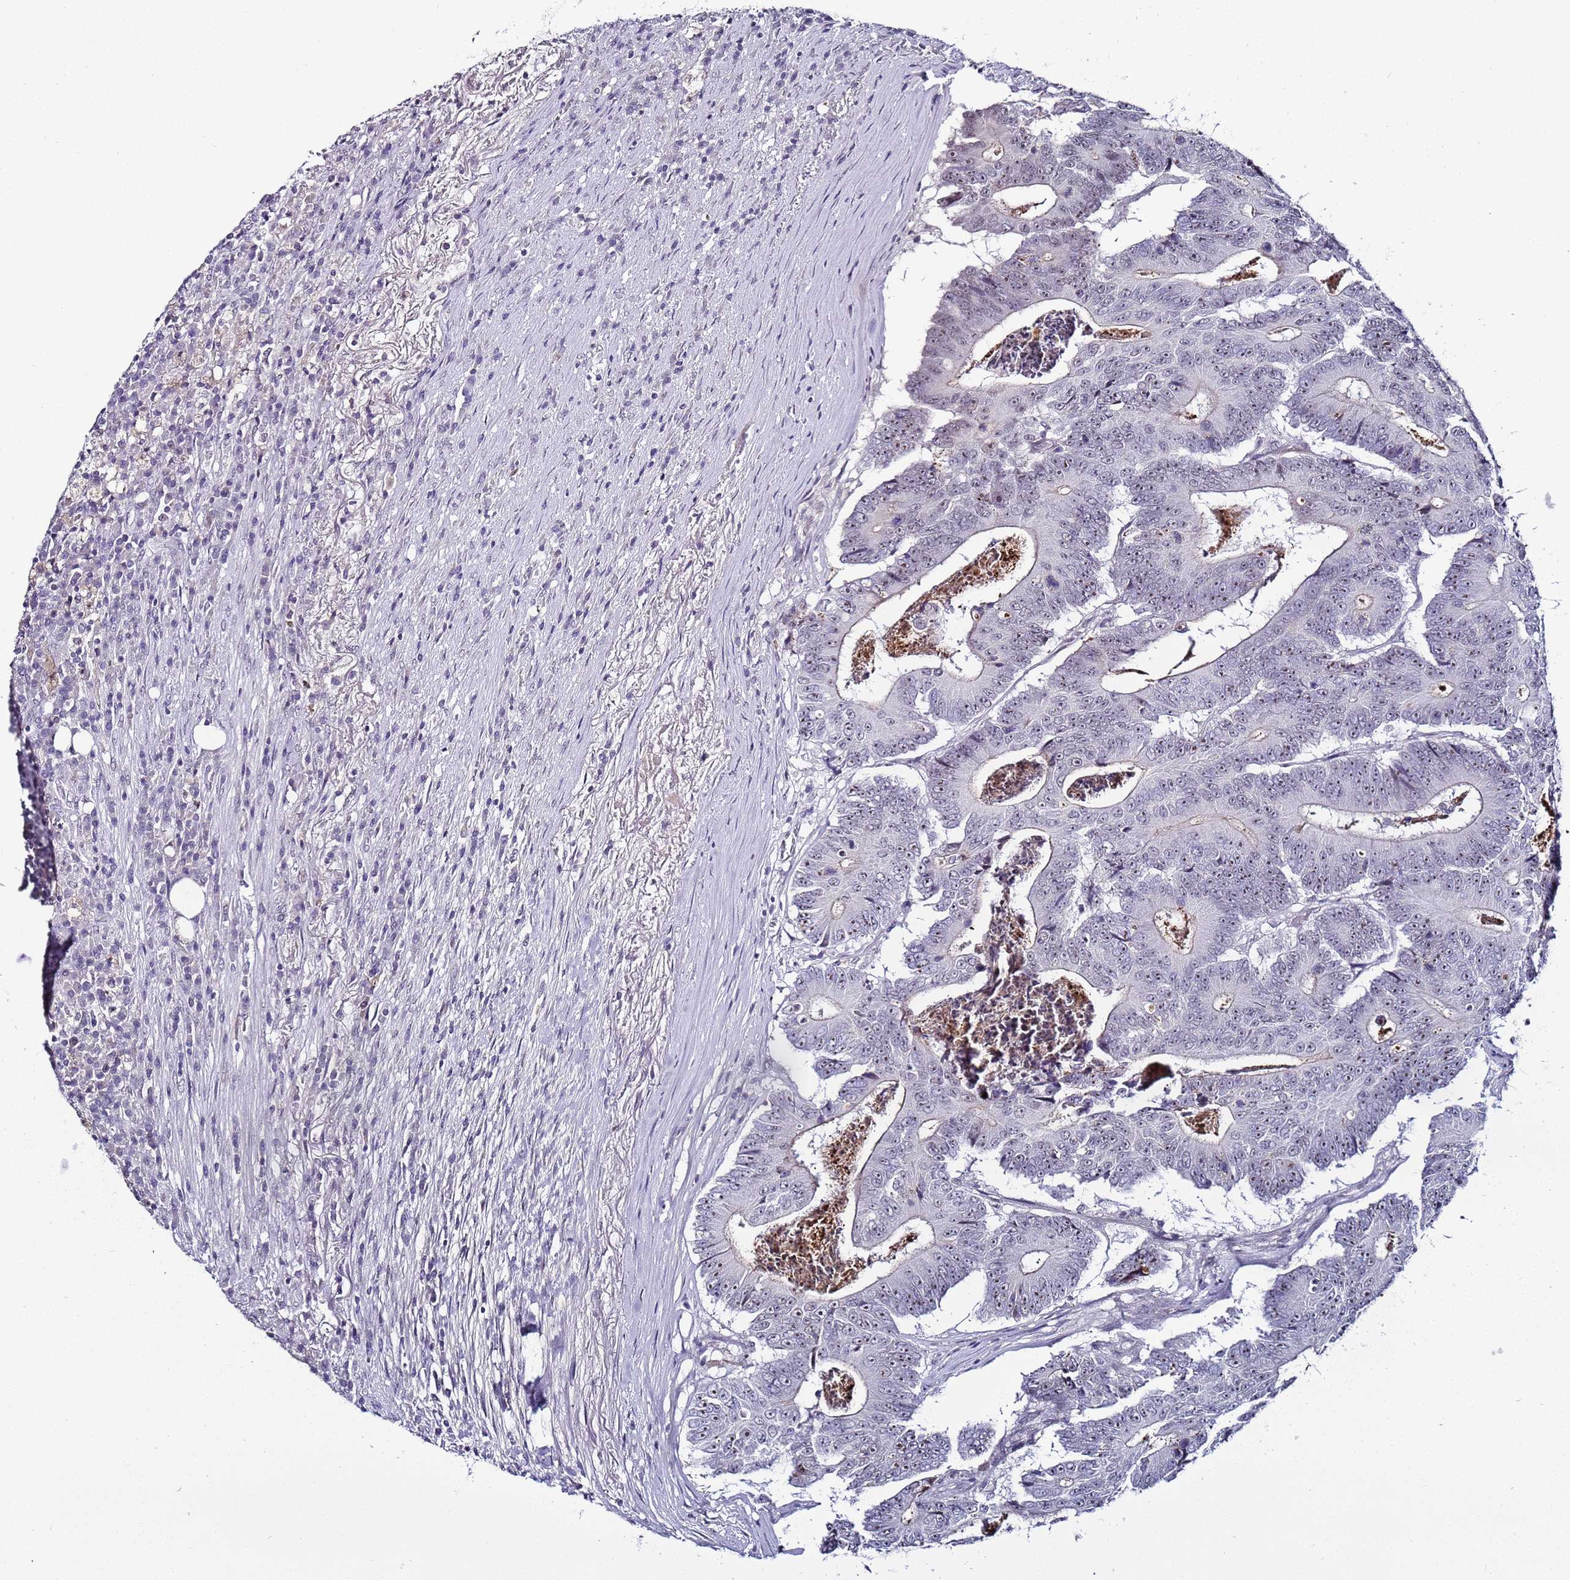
{"staining": {"intensity": "moderate", "quantity": "<25%", "location": "nuclear"}, "tissue": "colorectal cancer", "cell_type": "Tumor cells", "image_type": "cancer", "snomed": [{"axis": "morphology", "description": "Adenocarcinoma, NOS"}, {"axis": "topography", "description": "Colon"}], "caption": "The micrograph displays staining of colorectal cancer (adenocarcinoma), revealing moderate nuclear protein staining (brown color) within tumor cells.", "gene": "PSMA7", "patient": {"sex": "male", "age": 83}}